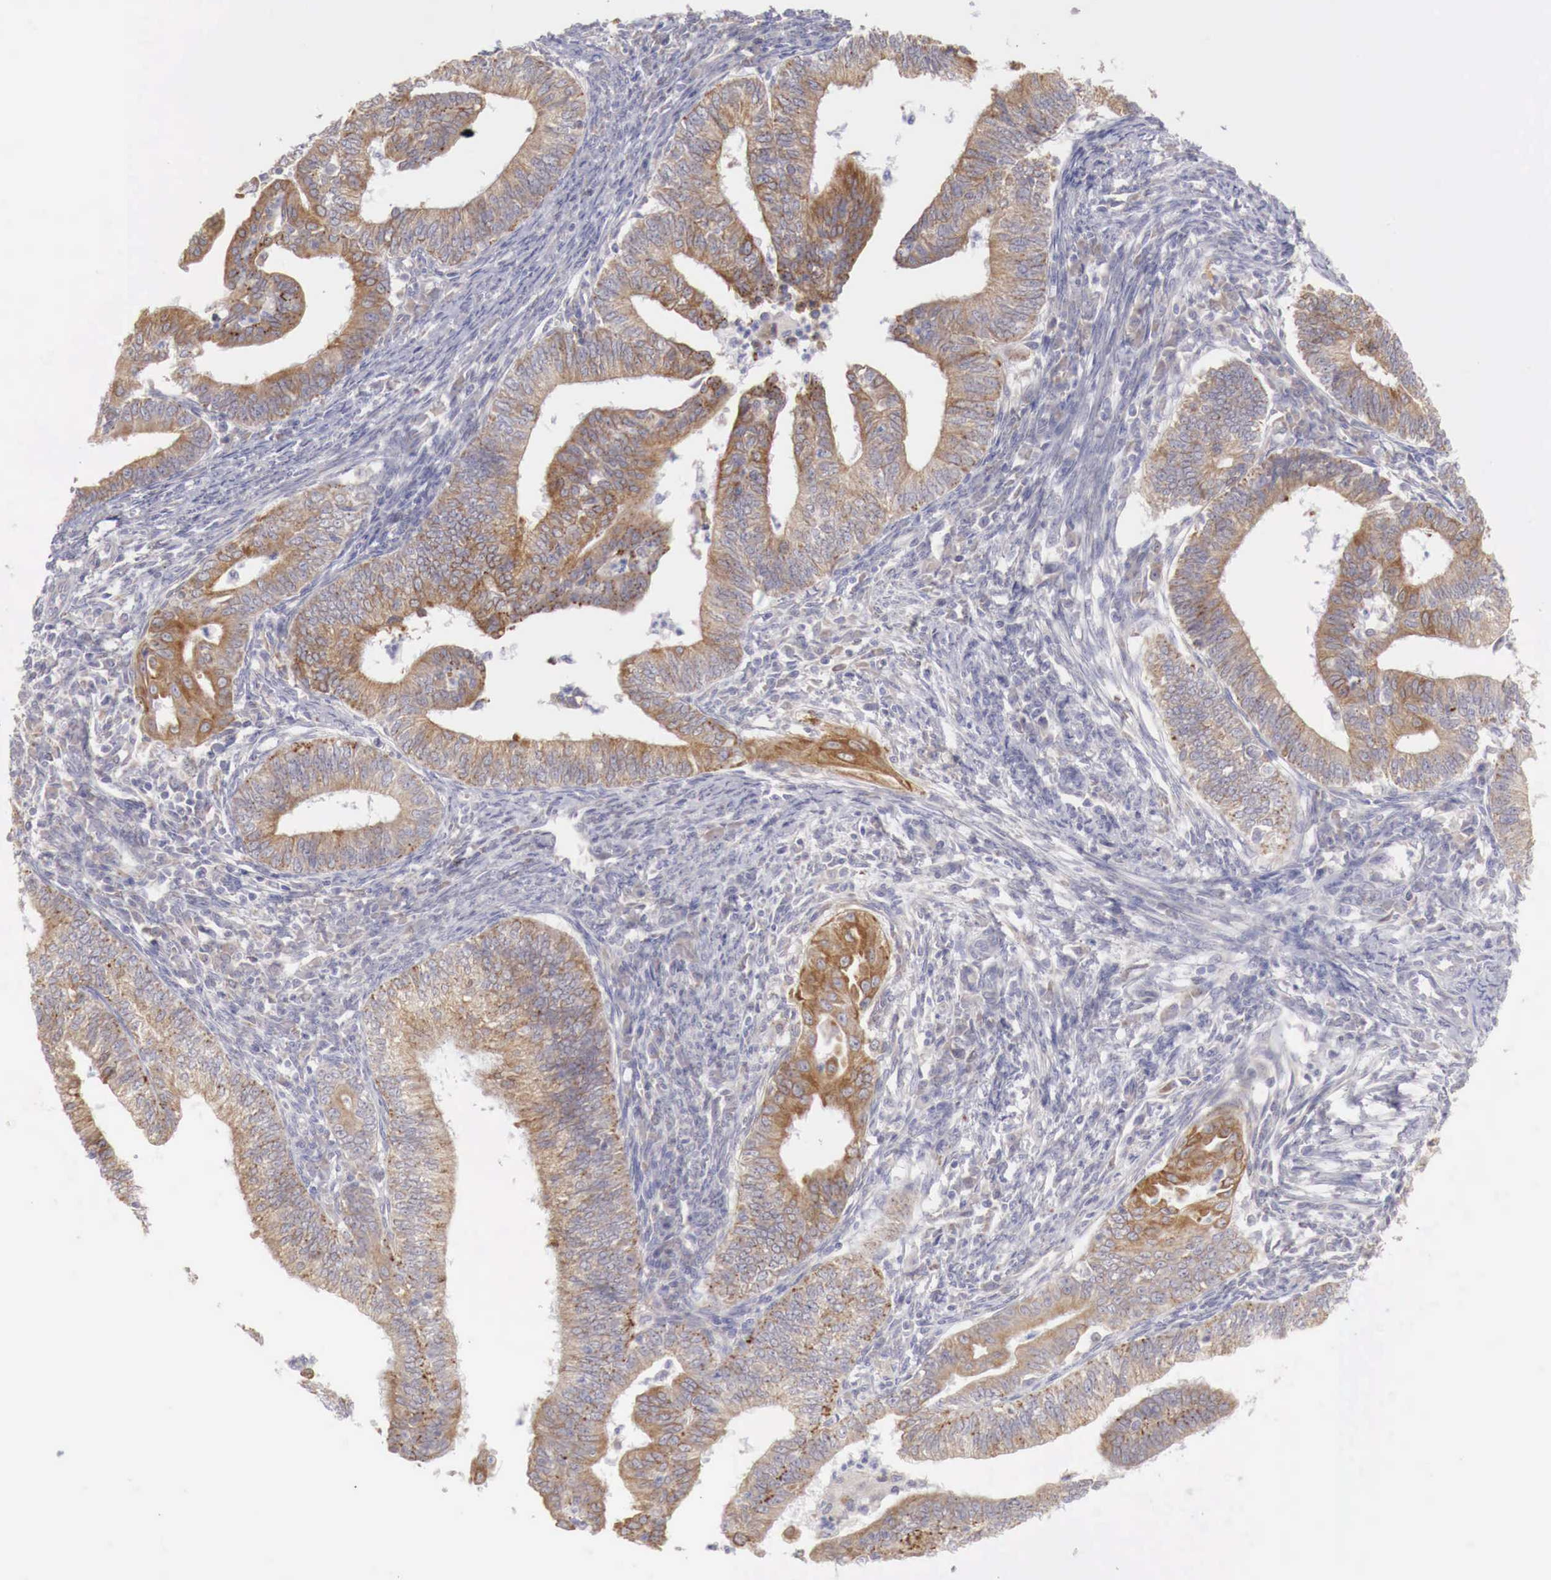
{"staining": {"intensity": "moderate", "quantity": ">75%", "location": "cytoplasmic/membranous"}, "tissue": "endometrial cancer", "cell_type": "Tumor cells", "image_type": "cancer", "snomed": [{"axis": "morphology", "description": "Adenocarcinoma, NOS"}, {"axis": "topography", "description": "Endometrium"}], "caption": "High-power microscopy captured an immunohistochemistry histopathology image of endometrial cancer, revealing moderate cytoplasmic/membranous positivity in about >75% of tumor cells.", "gene": "NSDHL", "patient": {"sex": "female", "age": 66}}